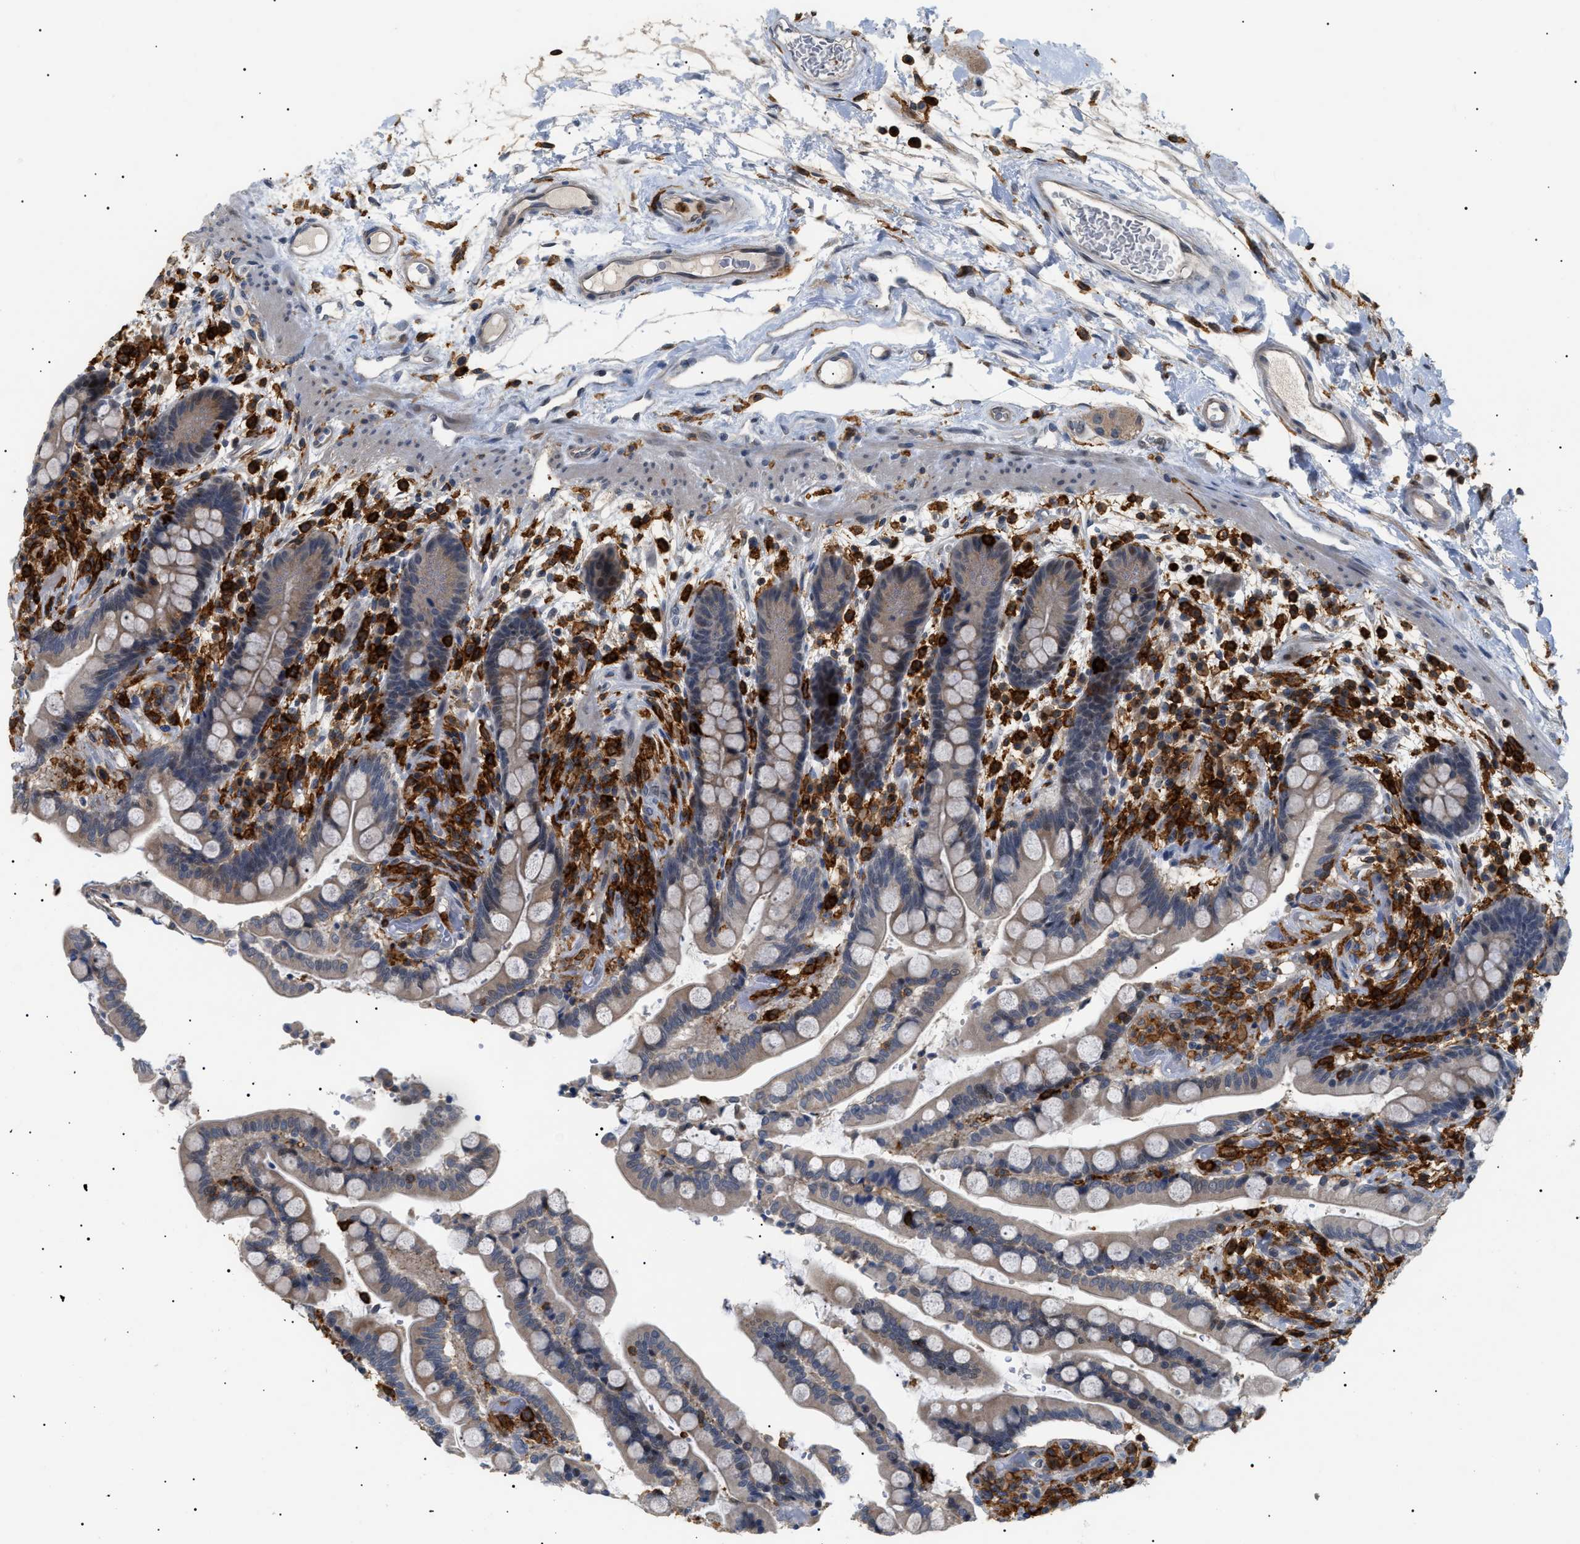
{"staining": {"intensity": "weak", "quantity": ">75%", "location": "cytoplasmic/membranous"}, "tissue": "colon", "cell_type": "Endothelial cells", "image_type": "normal", "snomed": [{"axis": "morphology", "description": "Normal tissue, NOS"}, {"axis": "topography", "description": "Colon"}], "caption": "Human colon stained for a protein (brown) reveals weak cytoplasmic/membranous positive positivity in about >75% of endothelial cells.", "gene": "CD300A", "patient": {"sex": "male", "age": 73}}